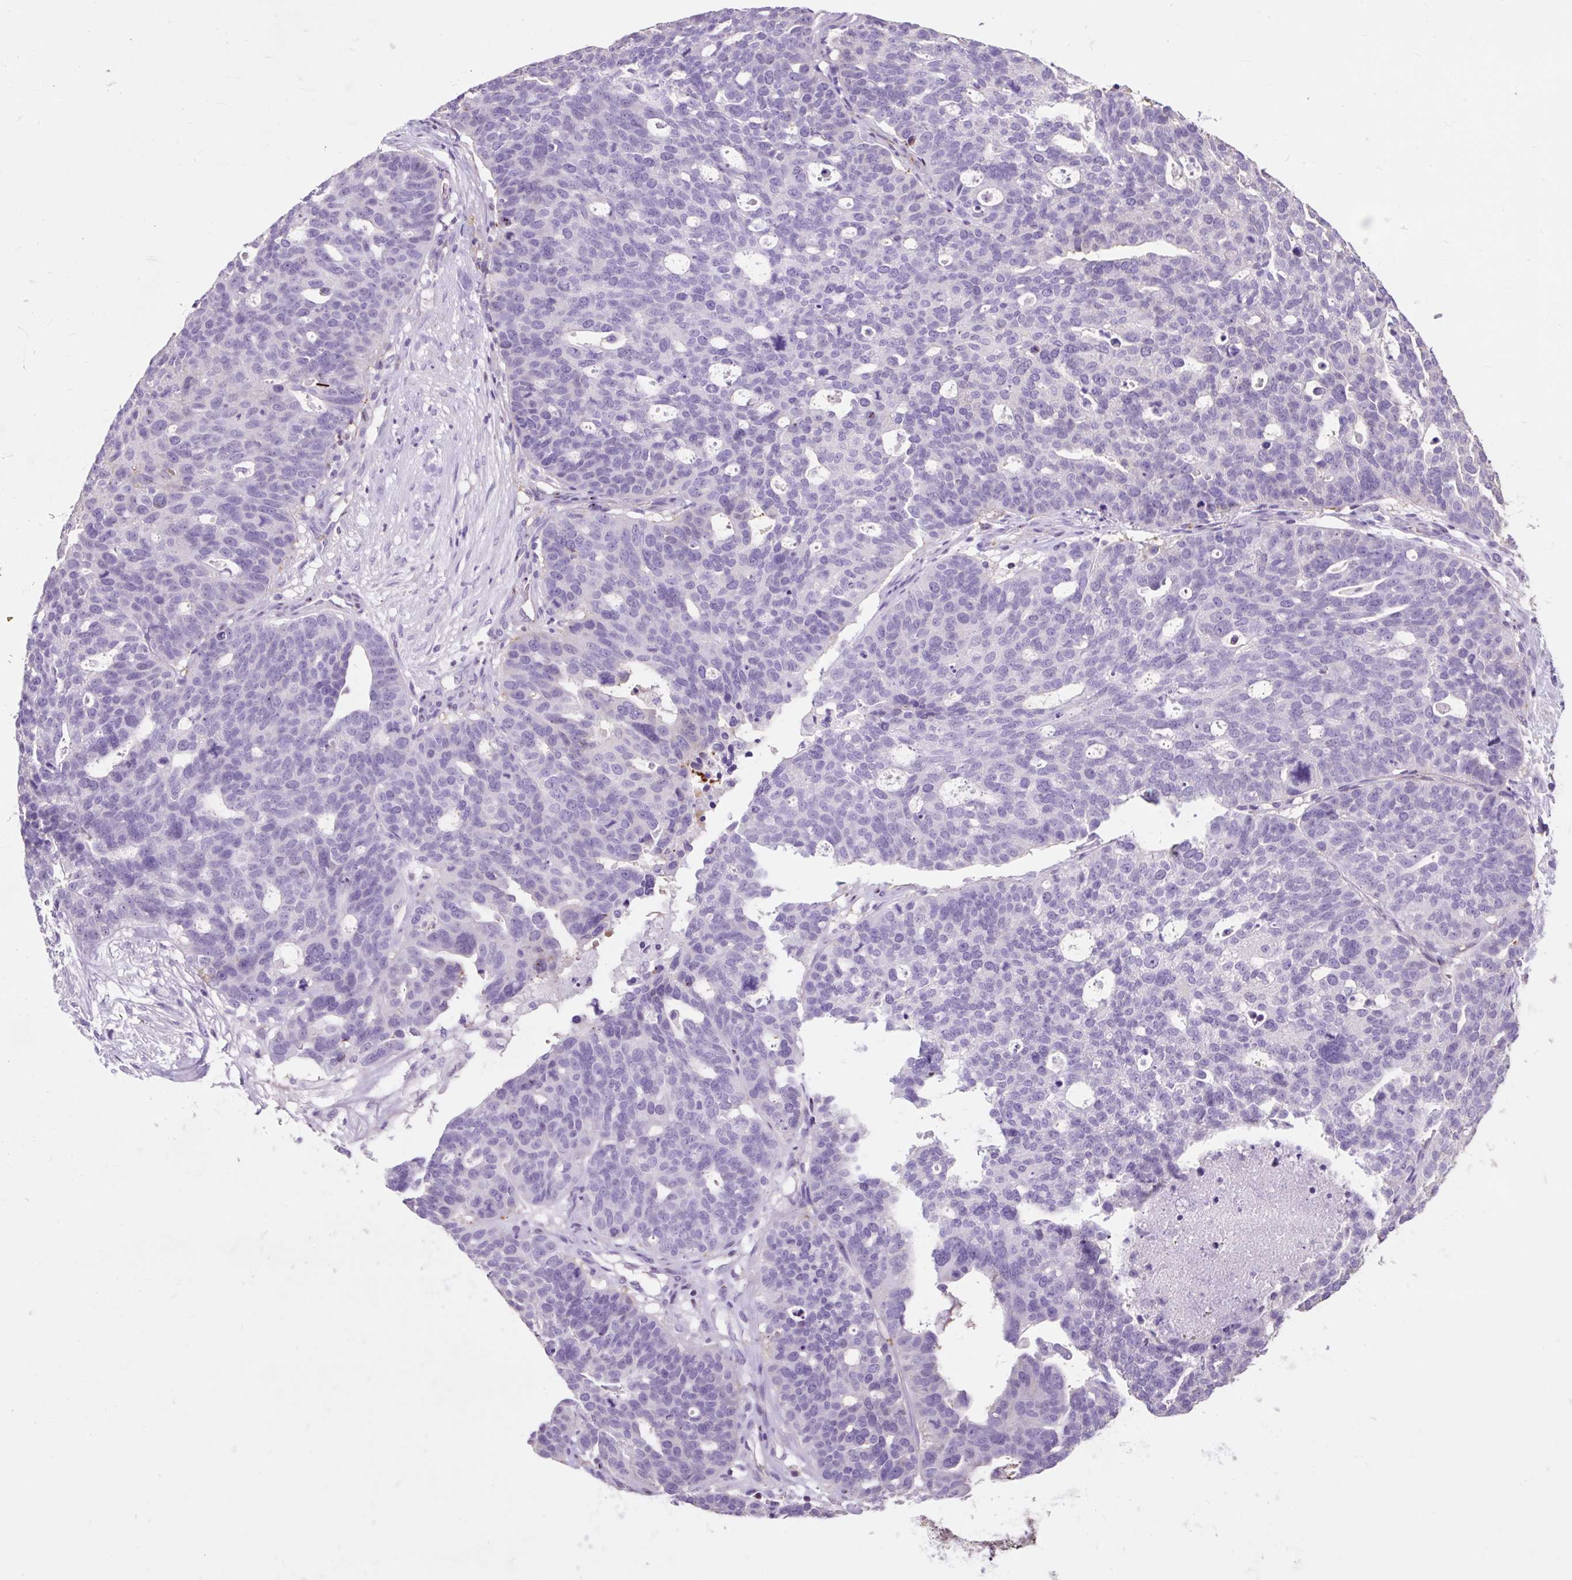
{"staining": {"intensity": "negative", "quantity": "none", "location": "none"}, "tissue": "ovarian cancer", "cell_type": "Tumor cells", "image_type": "cancer", "snomed": [{"axis": "morphology", "description": "Cystadenocarcinoma, serous, NOS"}, {"axis": "topography", "description": "Ovary"}], "caption": "Photomicrograph shows no protein positivity in tumor cells of ovarian cancer (serous cystadenocarcinoma) tissue. (Brightfield microscopy of DAB IHC at high magnification).", "gene": "OR10A7", "patient": {"sex": "female", "age": 59}}